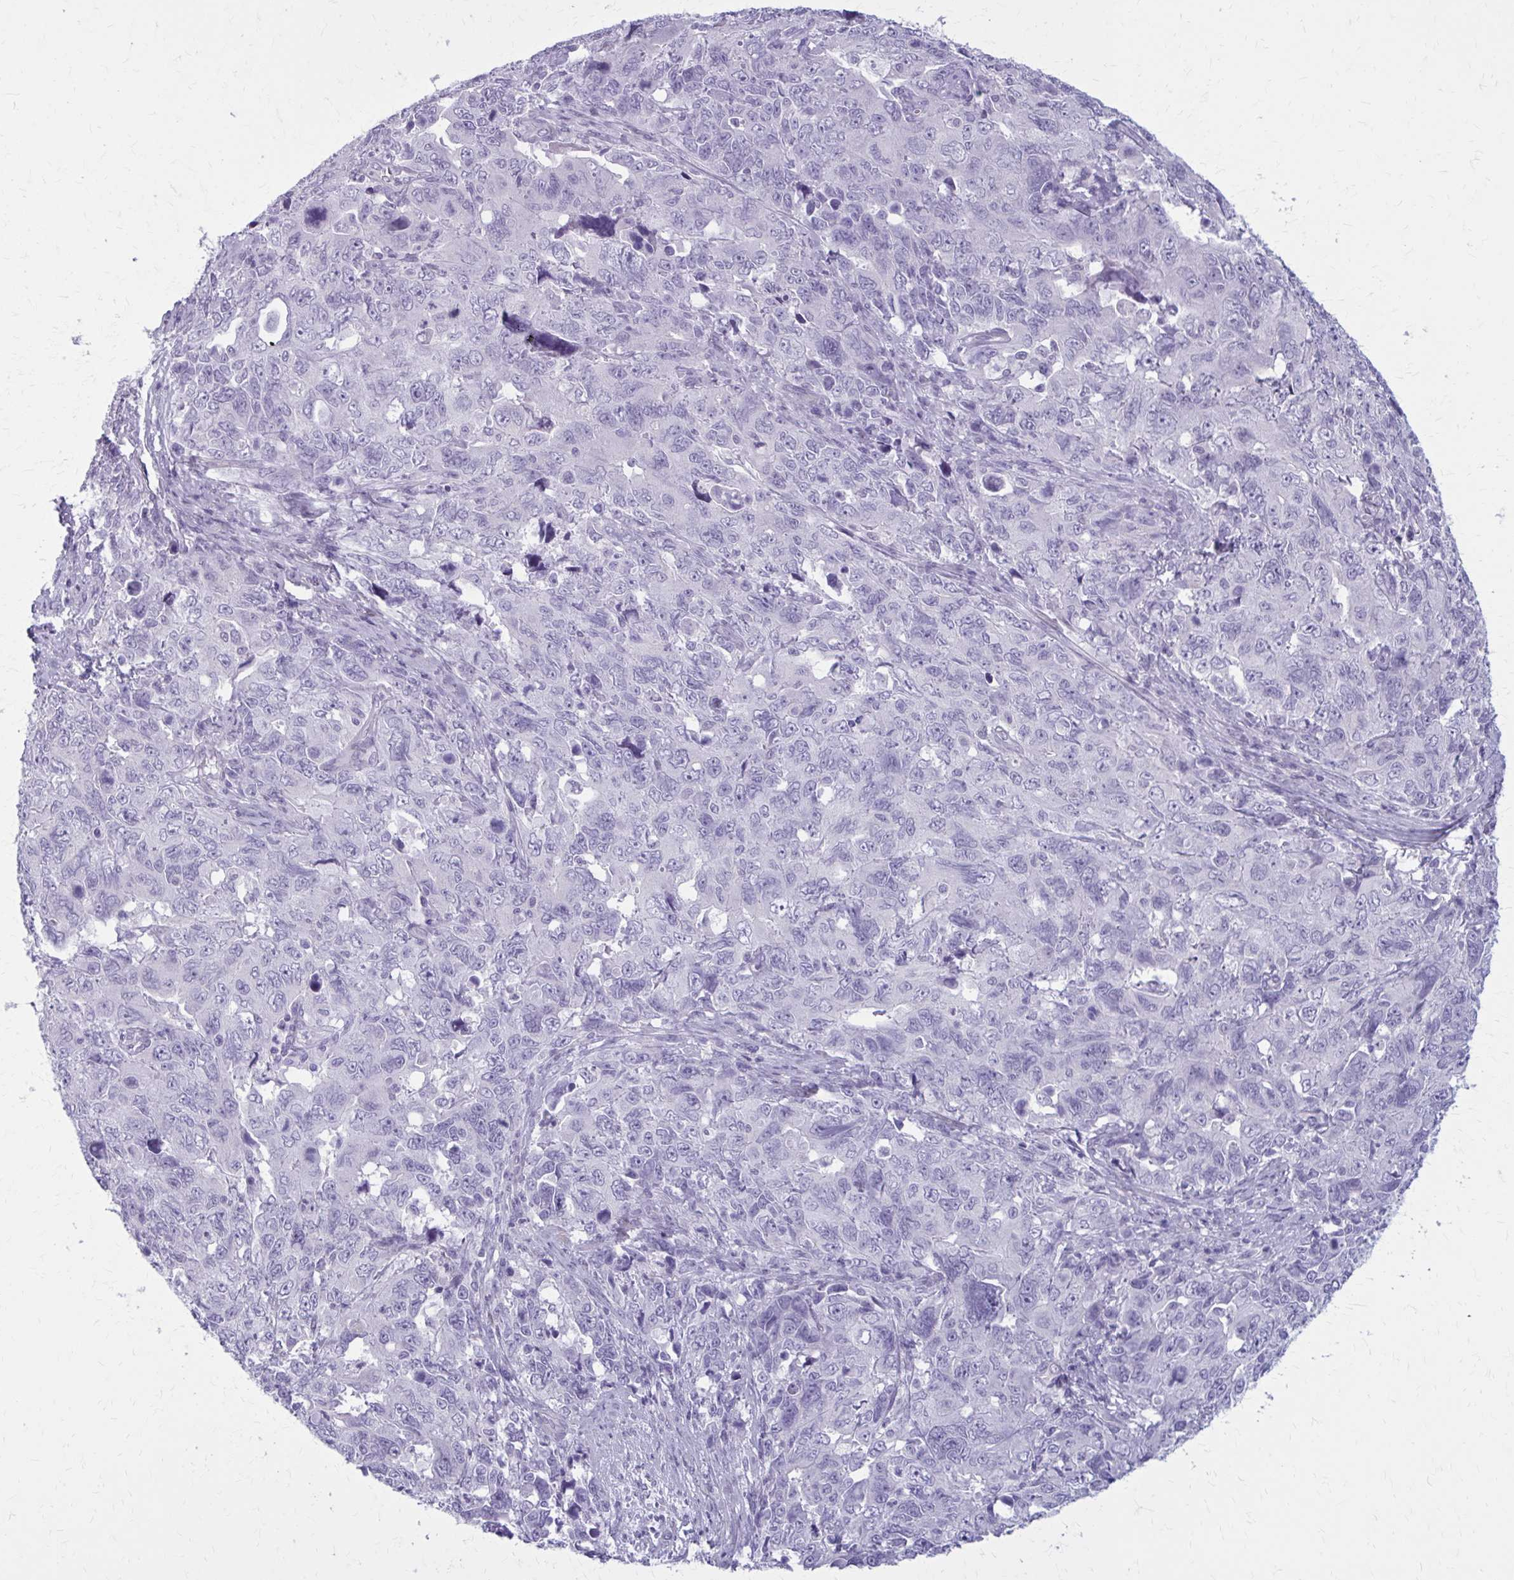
{"staining": {"intensity": "negative", "quantity": "none", "location": "none"}, "tissue": "cervical cancer", "cell_type": "Tumor cells", "image_type": "cancer", "snomed": [{"axis": "morphology", "description": "Adenocarcinoma, NOS"}, {"axis": "topography", "description": "Cervix"}], "caption": "Cervical cancer (adenocarcinoma) was stained to show a protein in brown. There is no significant positivity in tumor cells.", "gene": "CASQ2", "patient": {"sex": "female", "age": 63}}